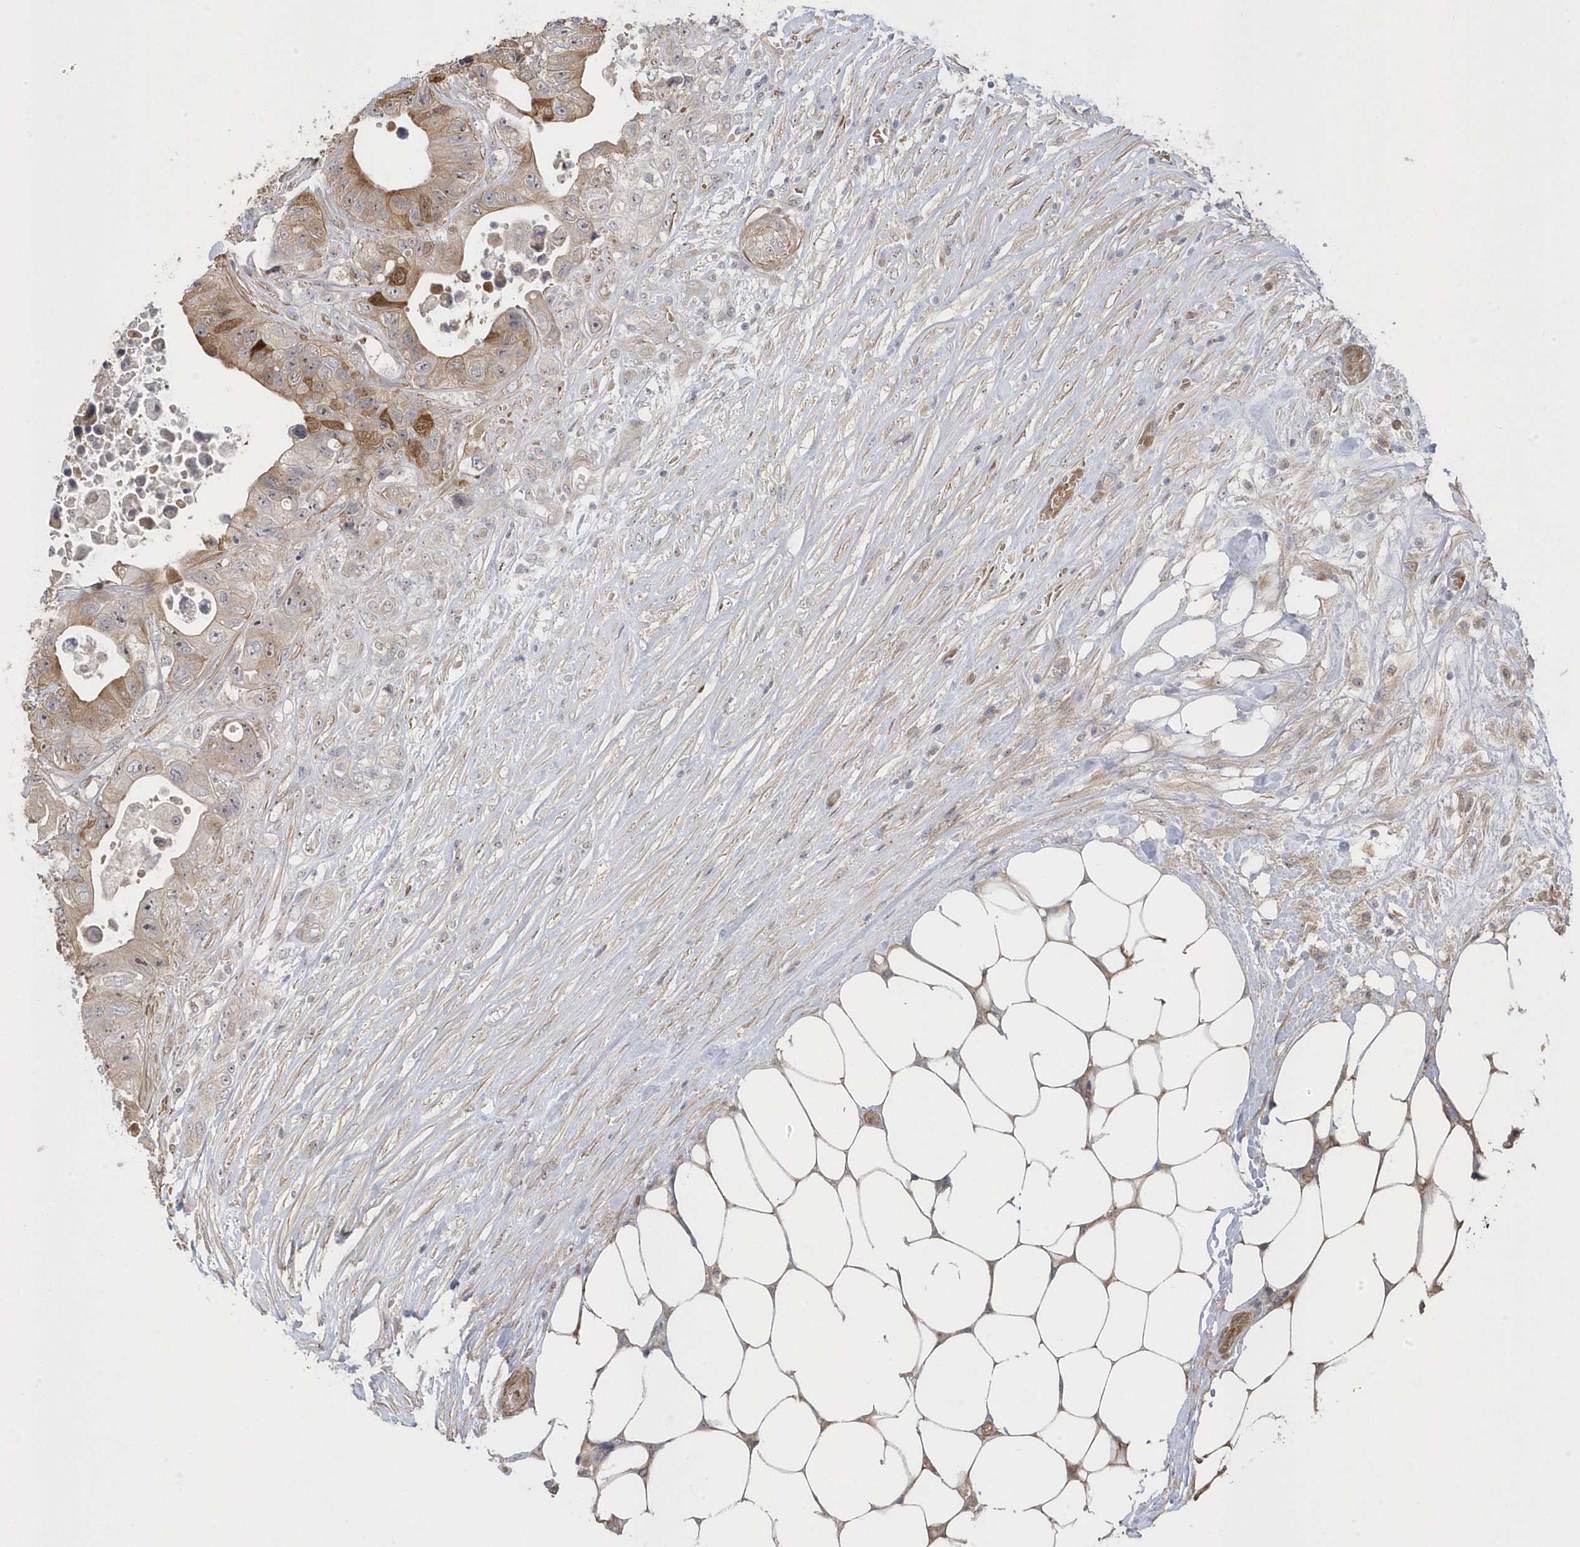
{"staining": {"intensity": "moderate", "quantity": "25%-75%", "location": "cytoplasmic/membranous"}, "tissue": "colorectal cancer", "cell_type": "Tumor cells", "image_type": "cancer", "snomed": [{"axis": "morphology", "description": "Adenocarcinoma, NOS"}, {"axis": "topography", "description": "Colon"}], "caption": "High-magnification brightfield microscopy of adenocarcinoma (colorectal) stained with DAB (brown) and counterstained with hematoxylin (blue). tumor cells exhibit moderate cytoplasmic/membranous expression is appreciated in about25%-75% of cells.", "gene": "GTPBP6", "patient": {"sex": "female", "age": 46}}